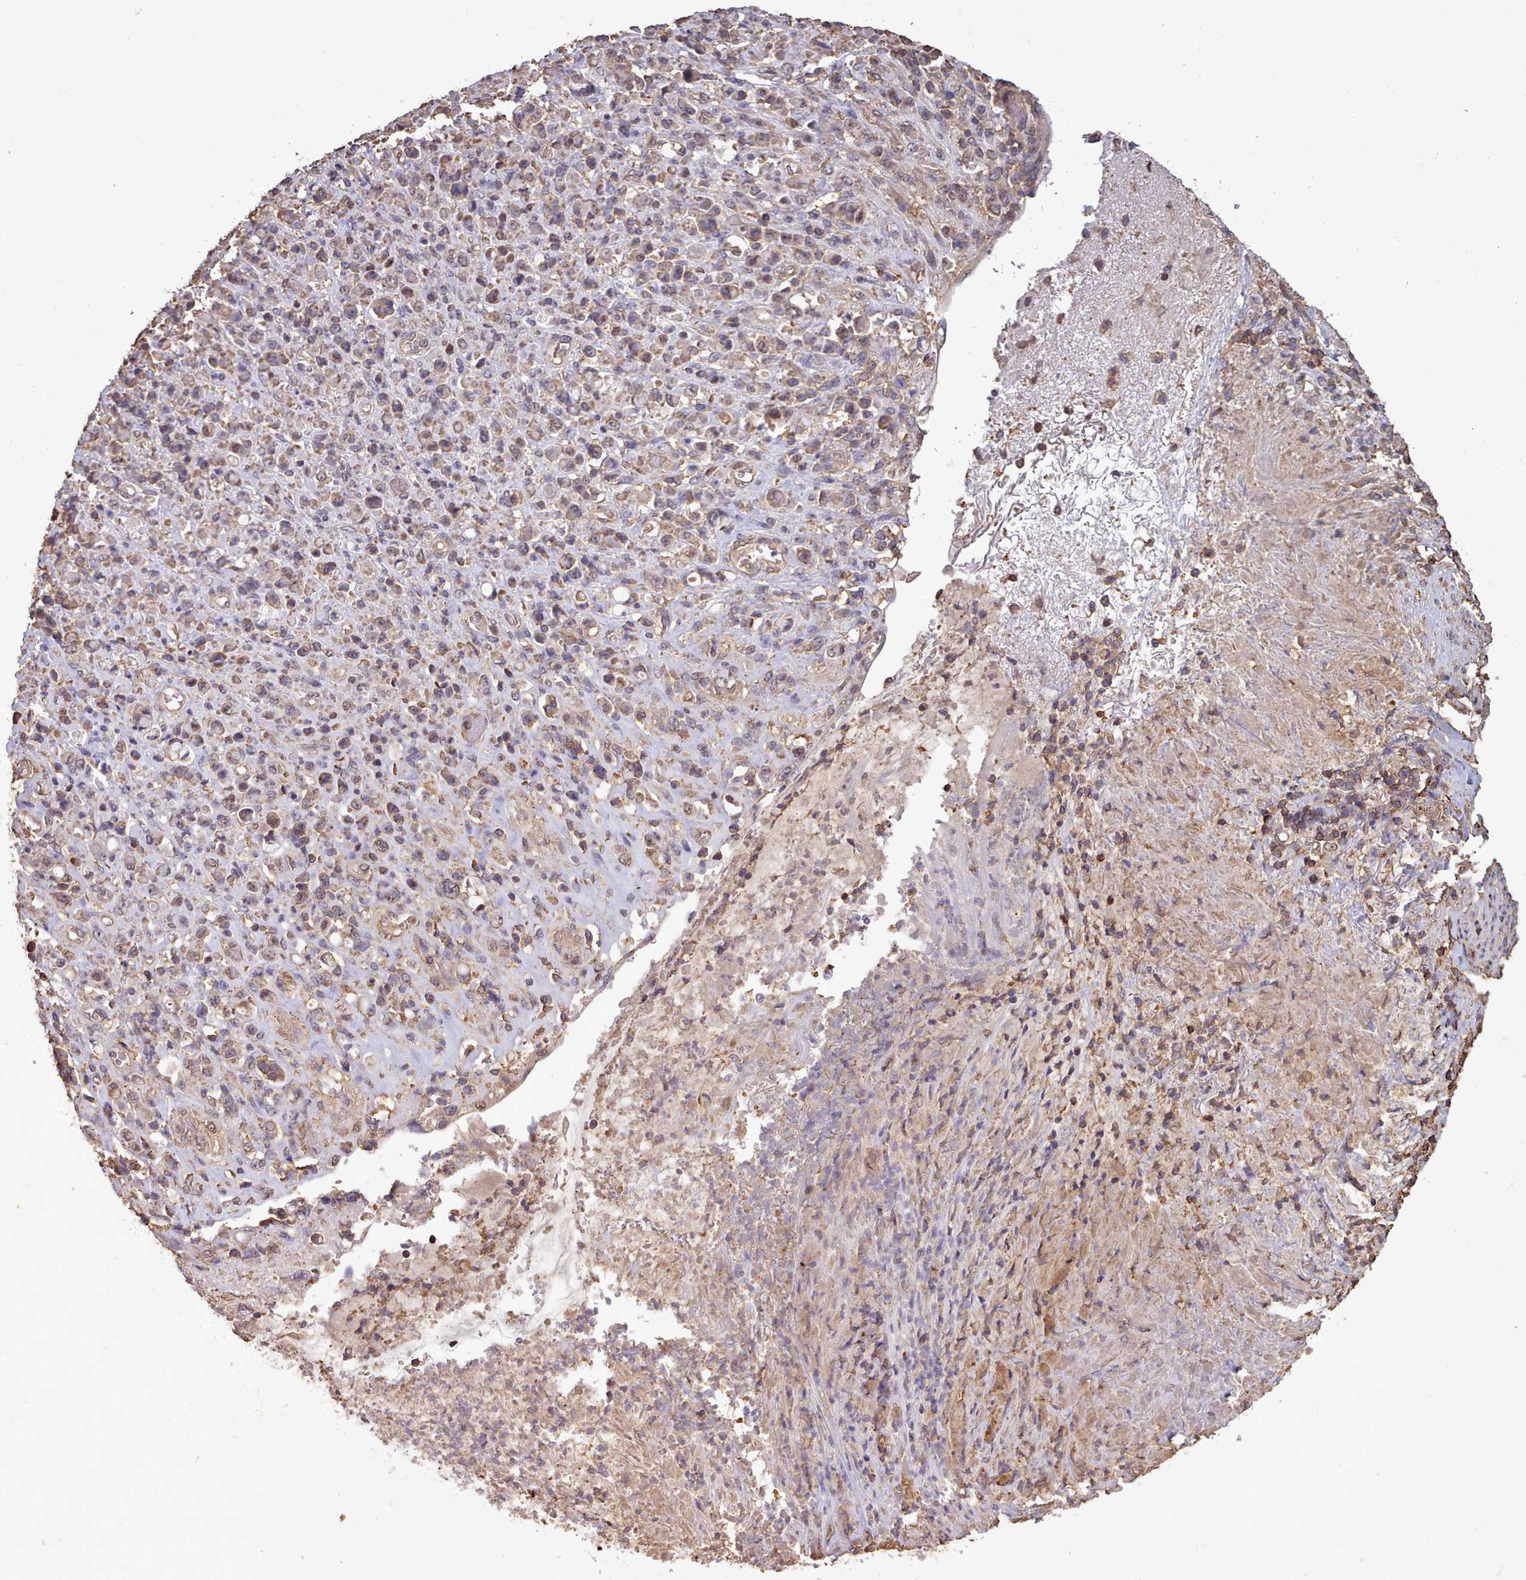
{"staining": {"intensity": "weak", "quantity": "25%-75%", "location": "cytoplasmic/membranous"}, "tissue": "stomach cancer", "cell_type": "Tumor cells", "image_type": "cancer", "snomed": [{"axis": "morphology", "description": "Normal tissue, NOS"}, {"axis": "morphology", "description": "Adenocarcinoma, NOS"}, {"axis": "topography", "description": "Stomach"}], "caption": "This is a histology image of immunohistochemistry (IHC) staining of stomach cancer (adenocarcinoma), which shows weak staining in the cytoplasmic/membranous of tumor cells.", "gene": "METRN", "patient": {"sex": "female", "age": 79}}